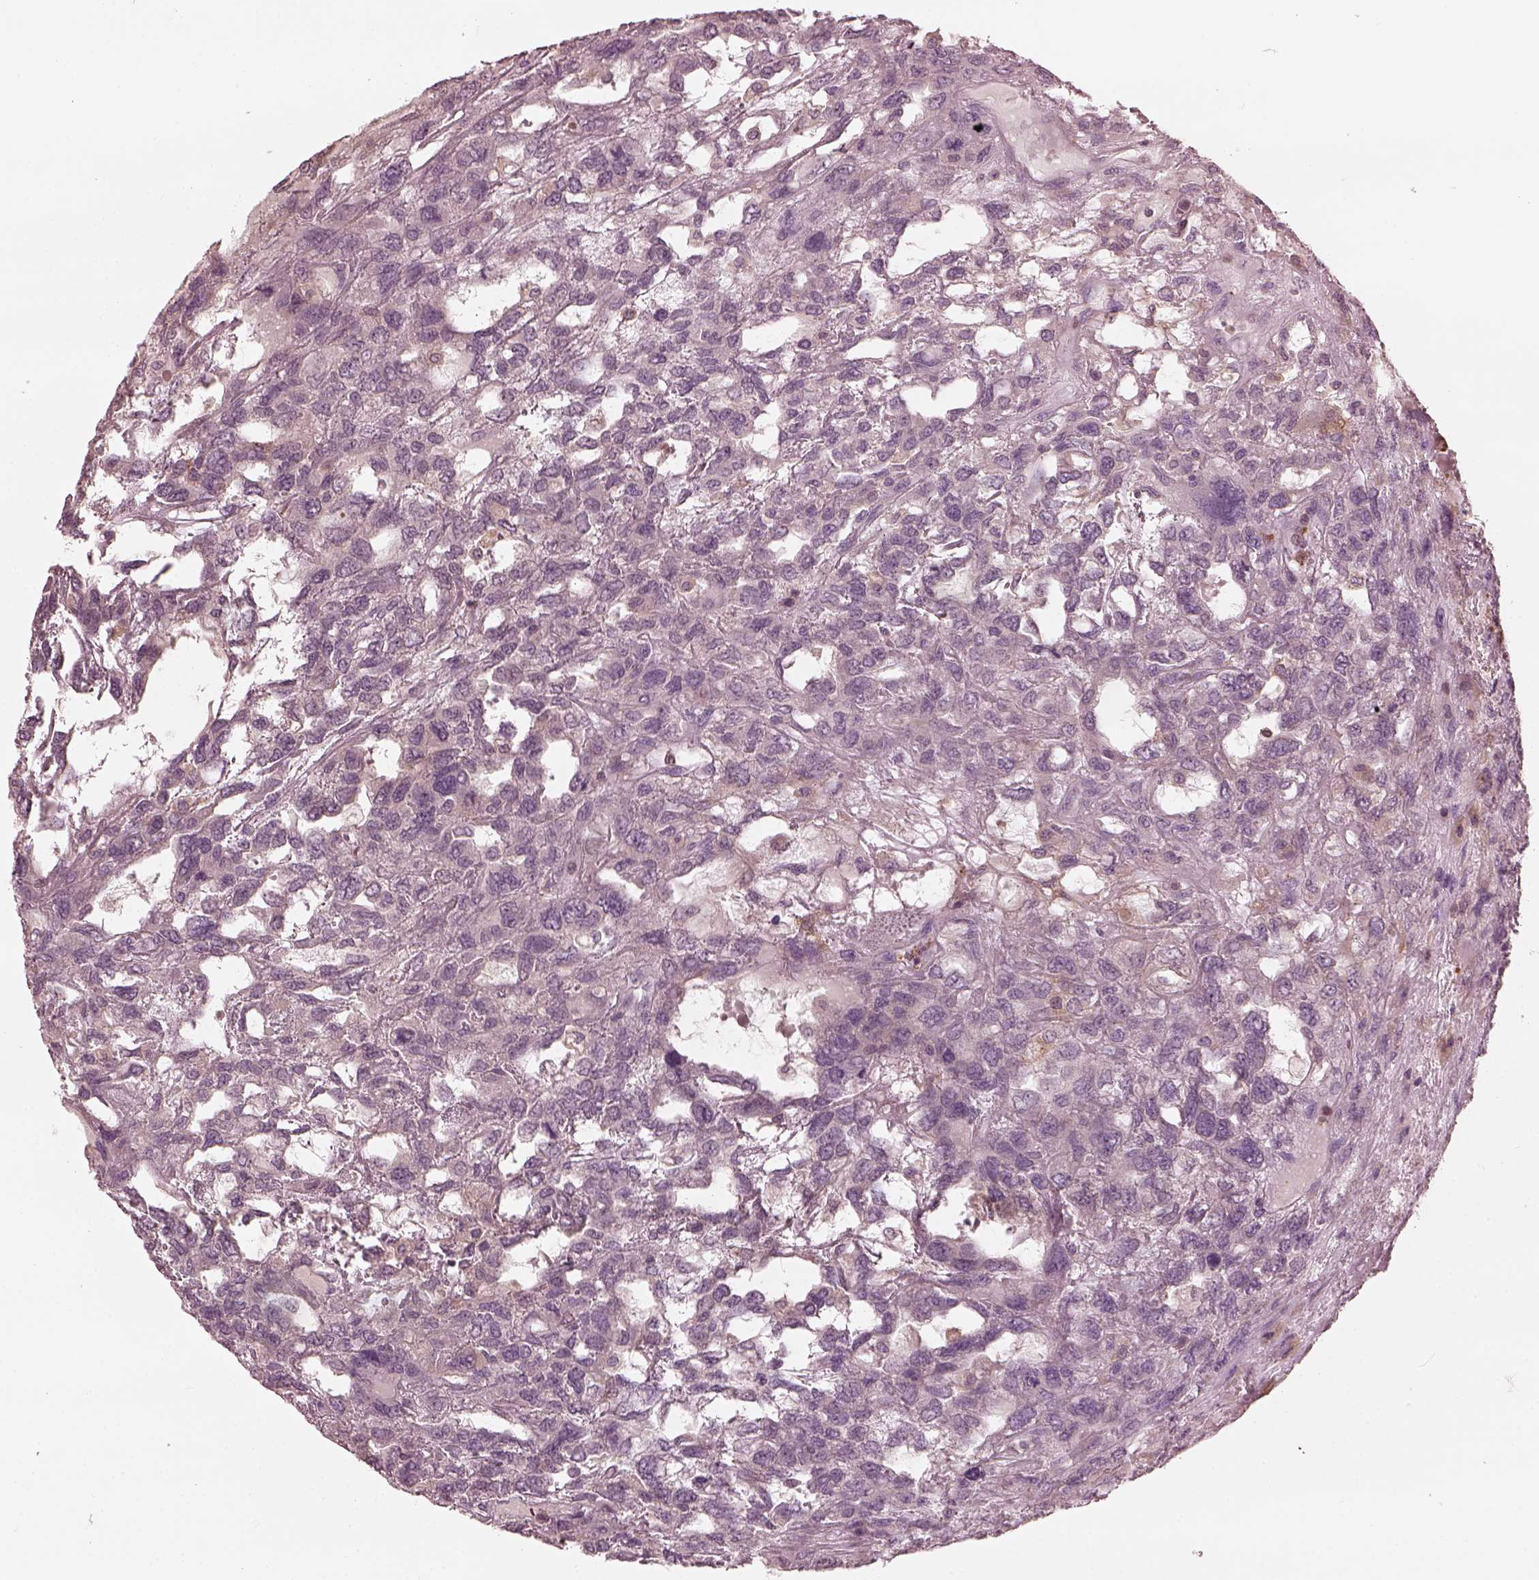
{"staining": {"intensity": "negative", "quantity": "none", "location": "none"}, "tissue": "testis cancer", "cell_type": "Tumor cells", "image_type": "cancer", "snomed": [{"axis": "morphology", "description": "Seminoma, NOS"}, {"axis": "topography", "description": "Testis"}], "caption": "This is an IHC histopathology image of human testis seminoma. There is no expression in tumor cells.", "gene": "PSTPIP2", "patient": {"sex": "male", "age": 52}}